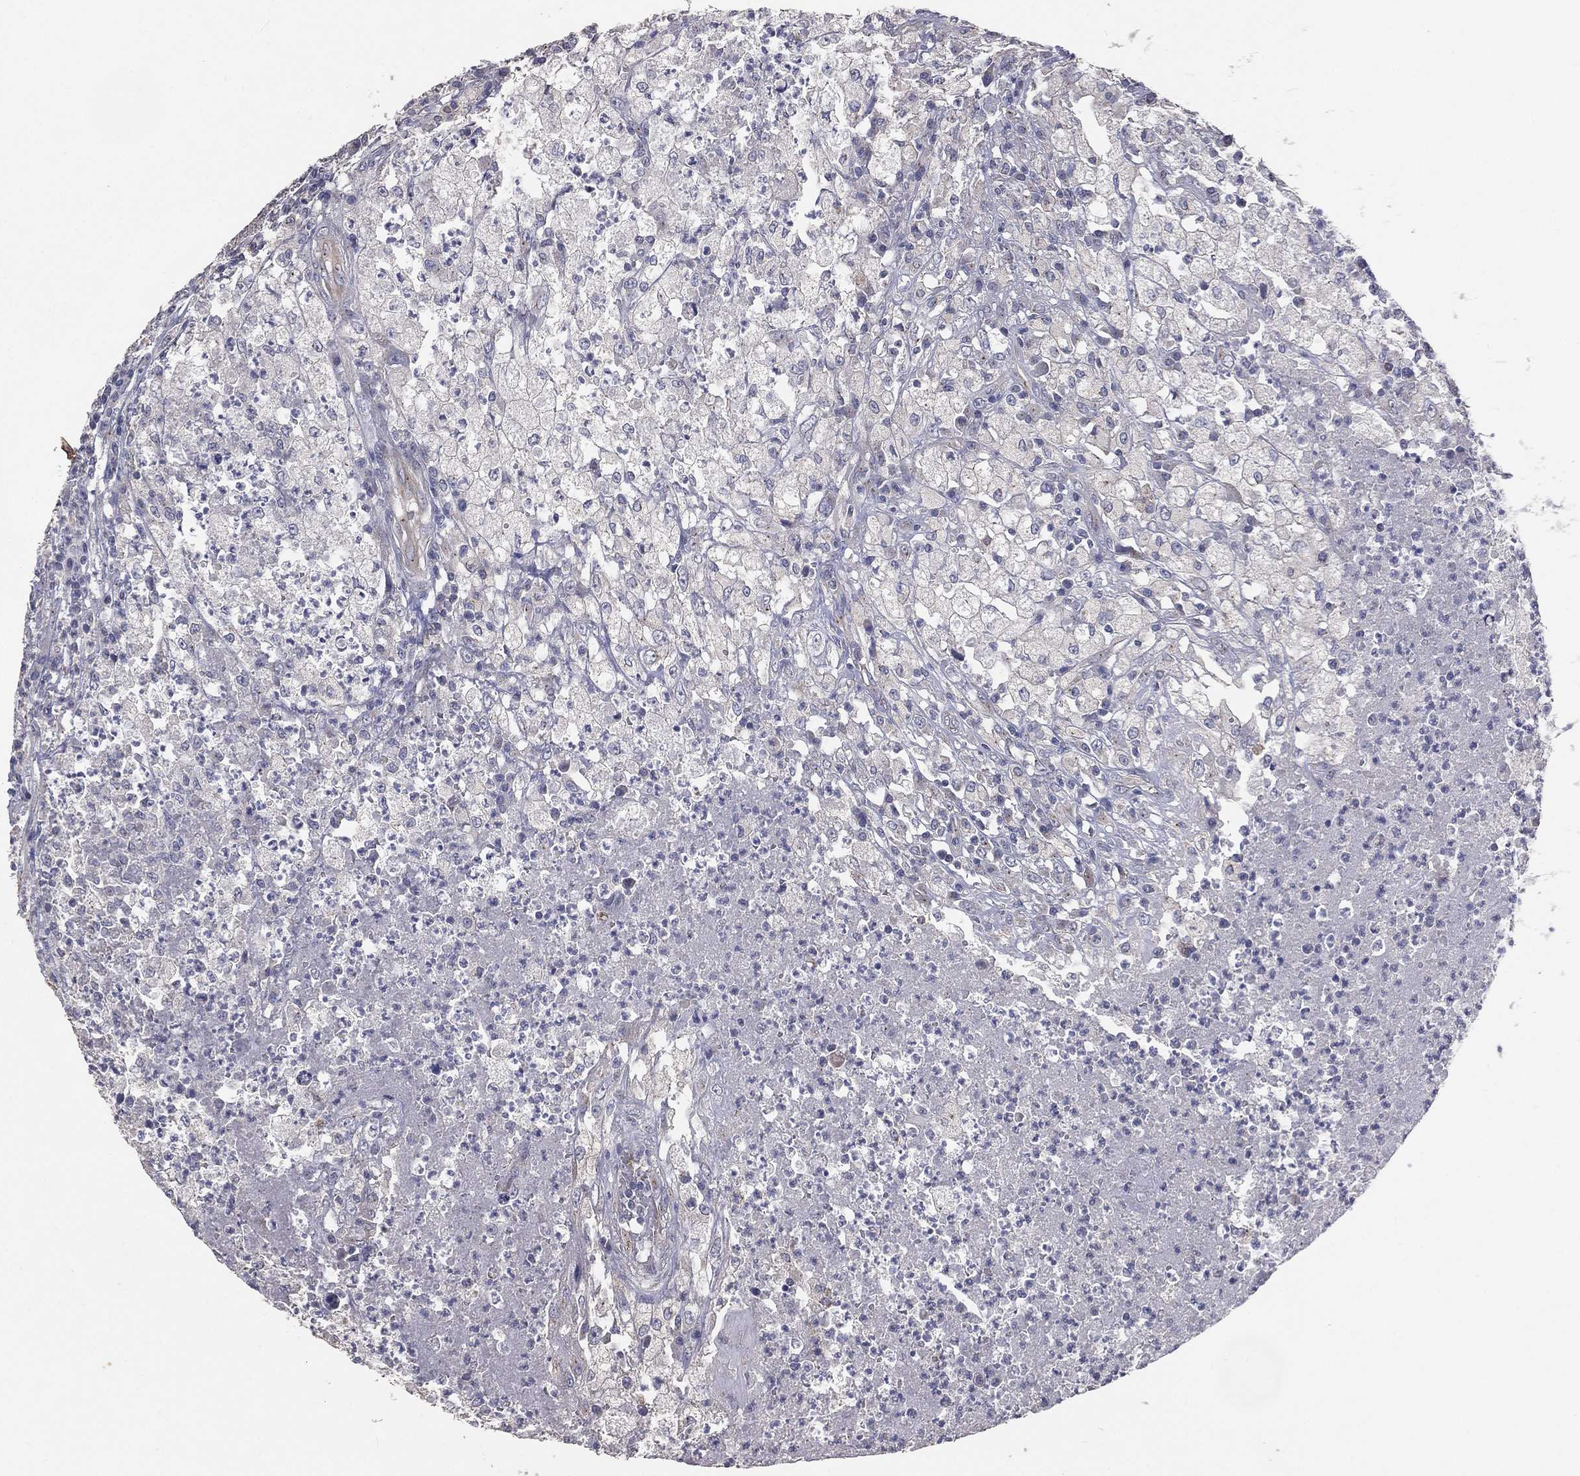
{"staining": {"intensity": "negative", "quantity": "none", "location": "none"}, "tissue": "testis cancer", "cell_type": "Tumor cells", "image_type": "cancer", "snomed": [{"axis": "morphology", "description": "Necrosis, NOS"}, {"axis": "morphology", "description": "Carcinoma, Embryonal, NOS"}, {"axis": "topography", "description": "Testis"}], "caption": "Tumor cells show no significant staining in embryonal carcinoma (testis).", "gene": "CROCC", "patient": {"sex": "male", "age": 19}}